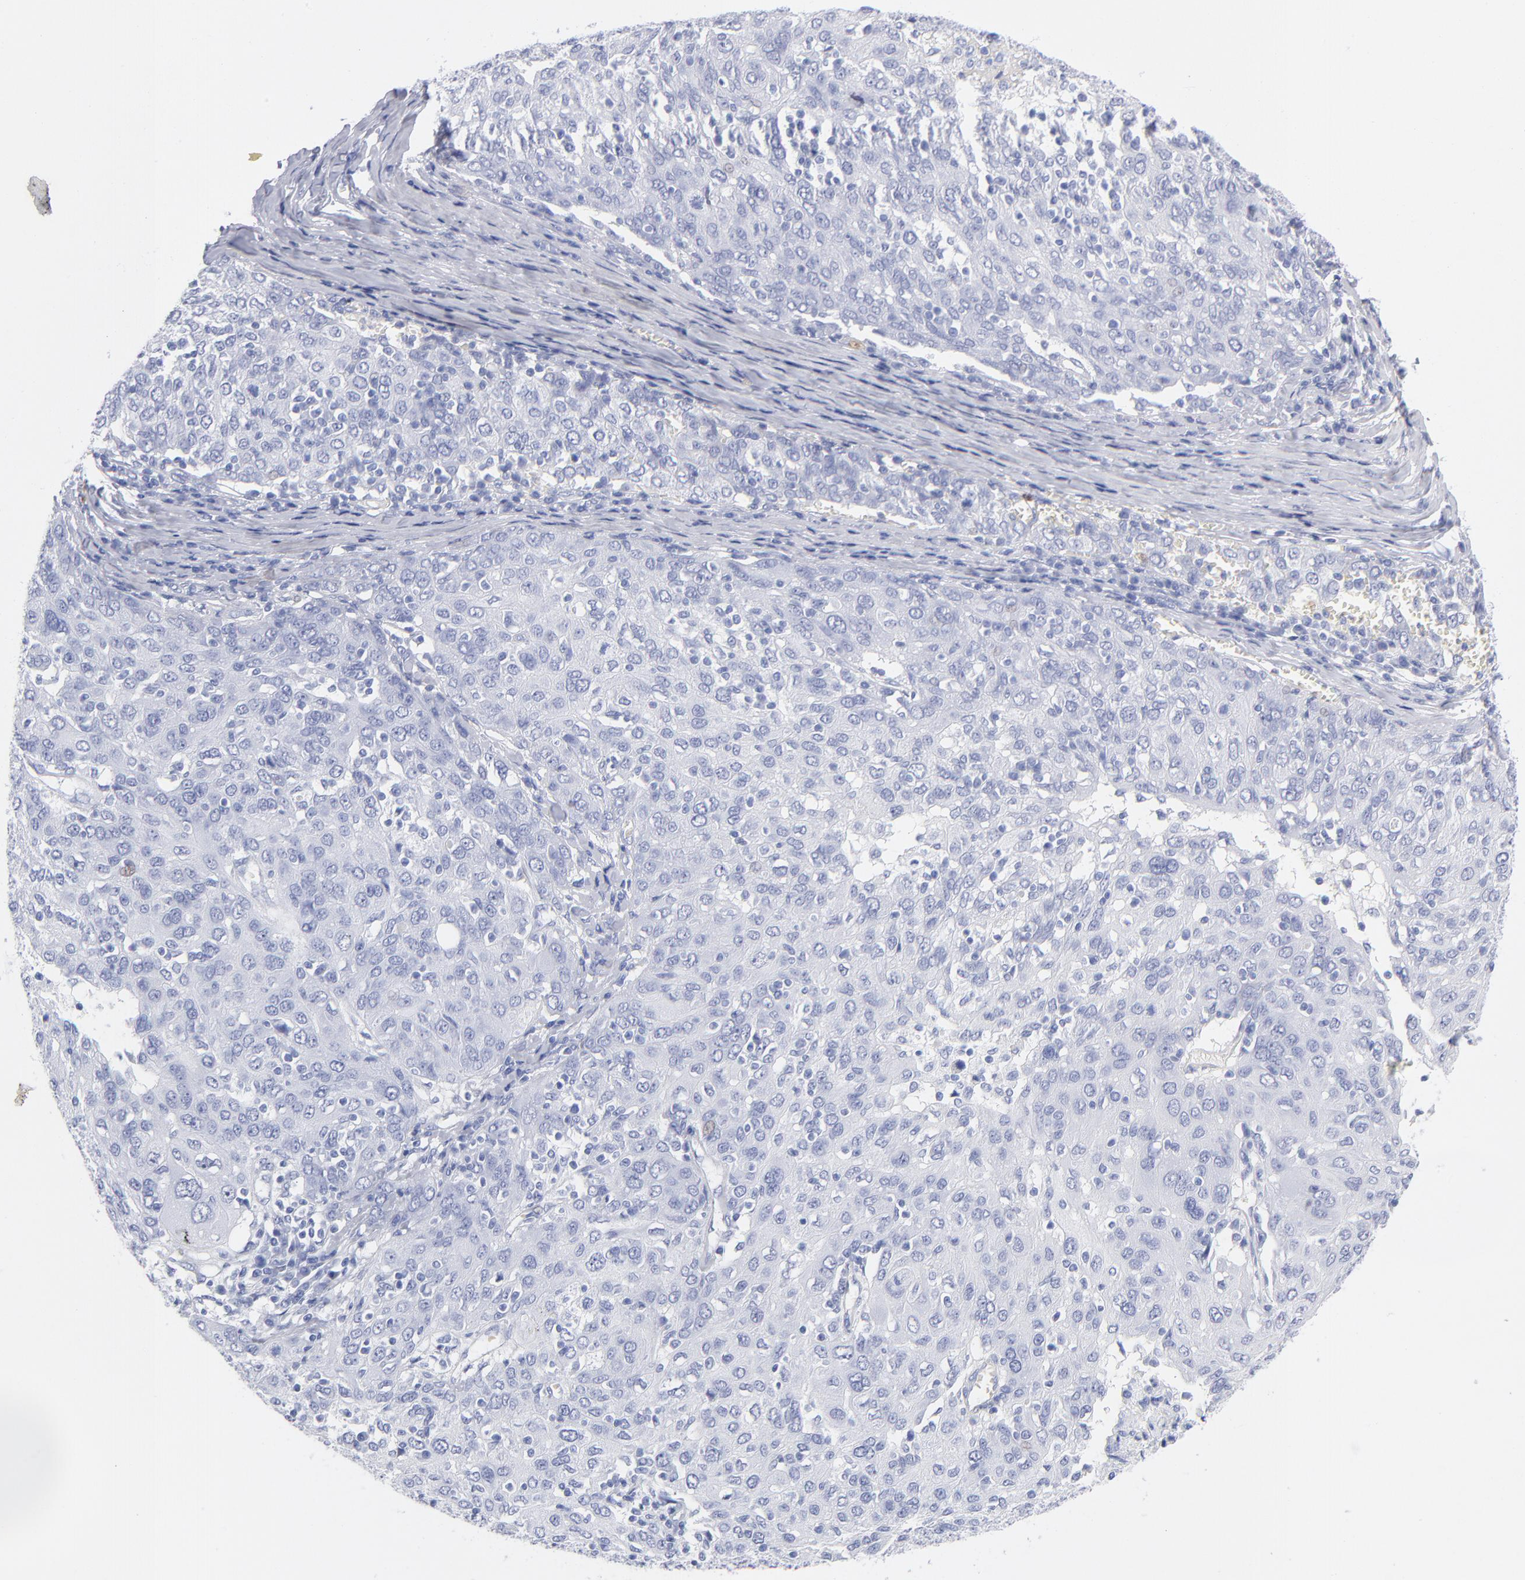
{"staining": {"intensity": "negative", "quantity": "none", "location": "none"}, "tissue": "ovarian cancer", "cell_type": "Tumor cells", "image_type": "cancer", "snomed": [{"axis": "morphology", "description": "Carcinoma, endometroid"}, {"axis": "topography", "description": "Ovary"}], "caption": "Photomicrograph shows no significant protein expression in tumor cells of ovarian cancer (endometroid carcinoma). The staining was performed using DAB (3,3'-diaminobenzidine) to visualize the protein expression in brown, while the nuclei were stained in blue with hematoxylin (Magnification: 20x).", "gene": "ARG1", "patient": {"sex": "female", "age": 50}}